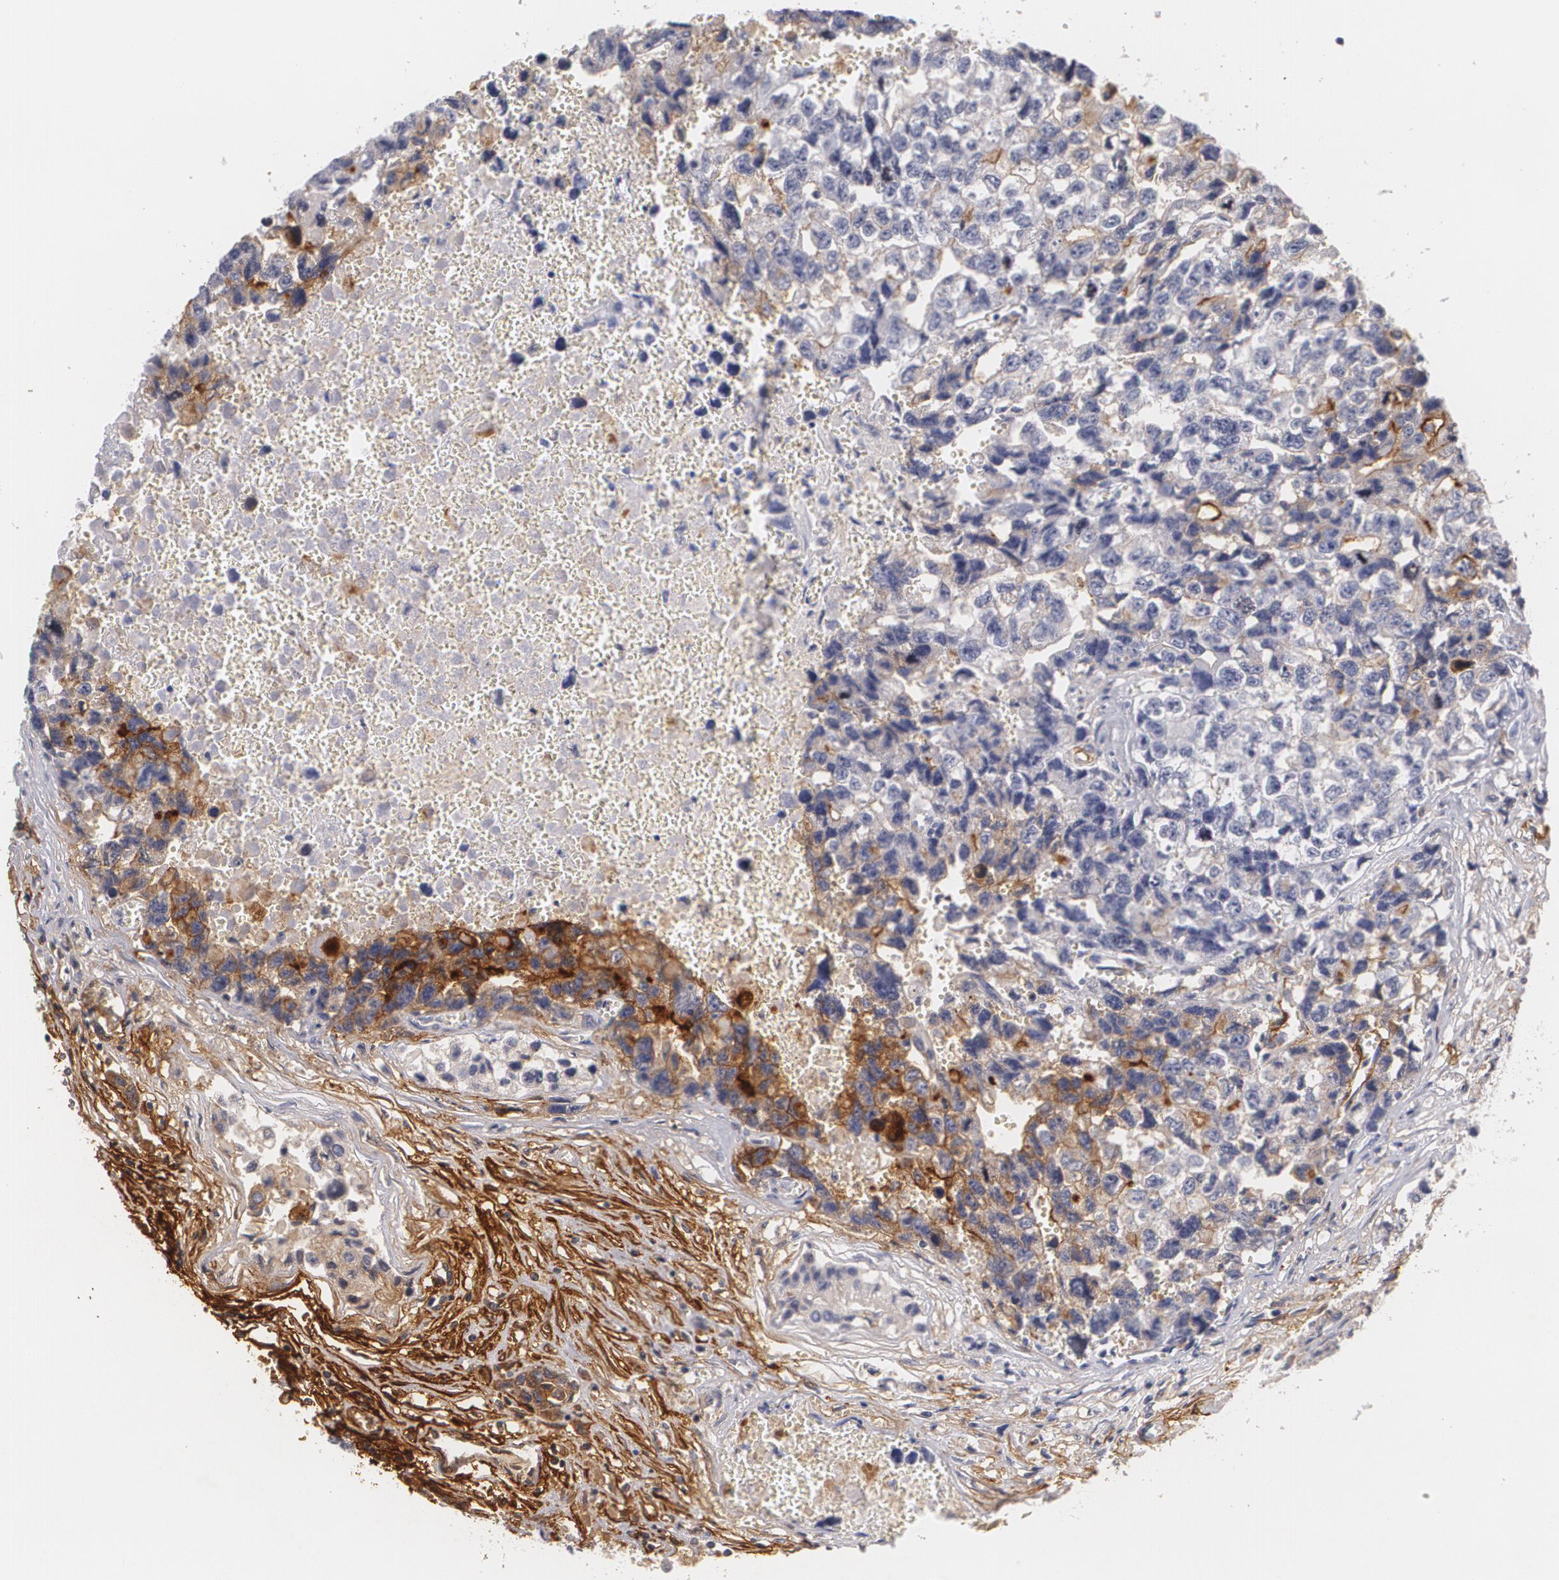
{"staining": {"intensity": "moderate", "quantity": "<25%", "location": "cytoplasmic/membranous"}, "tissue": "testis cancer", "cell_type": "Tumor cells", "image_type": "cancer", "snomed": [{"axis": "morphology", "description": "Carcinoma, Embryonal, NOS"}, {"axis": "topography", "description": "Testis"}], "caption": "Immunohistochemical staining of testis cancer exhibits moderate cytoplasmic/membranous protein positivity in approximately <25% of tumor cells.", "gene": "NGFR", "patient": {"sex": "male", "age": 31}}